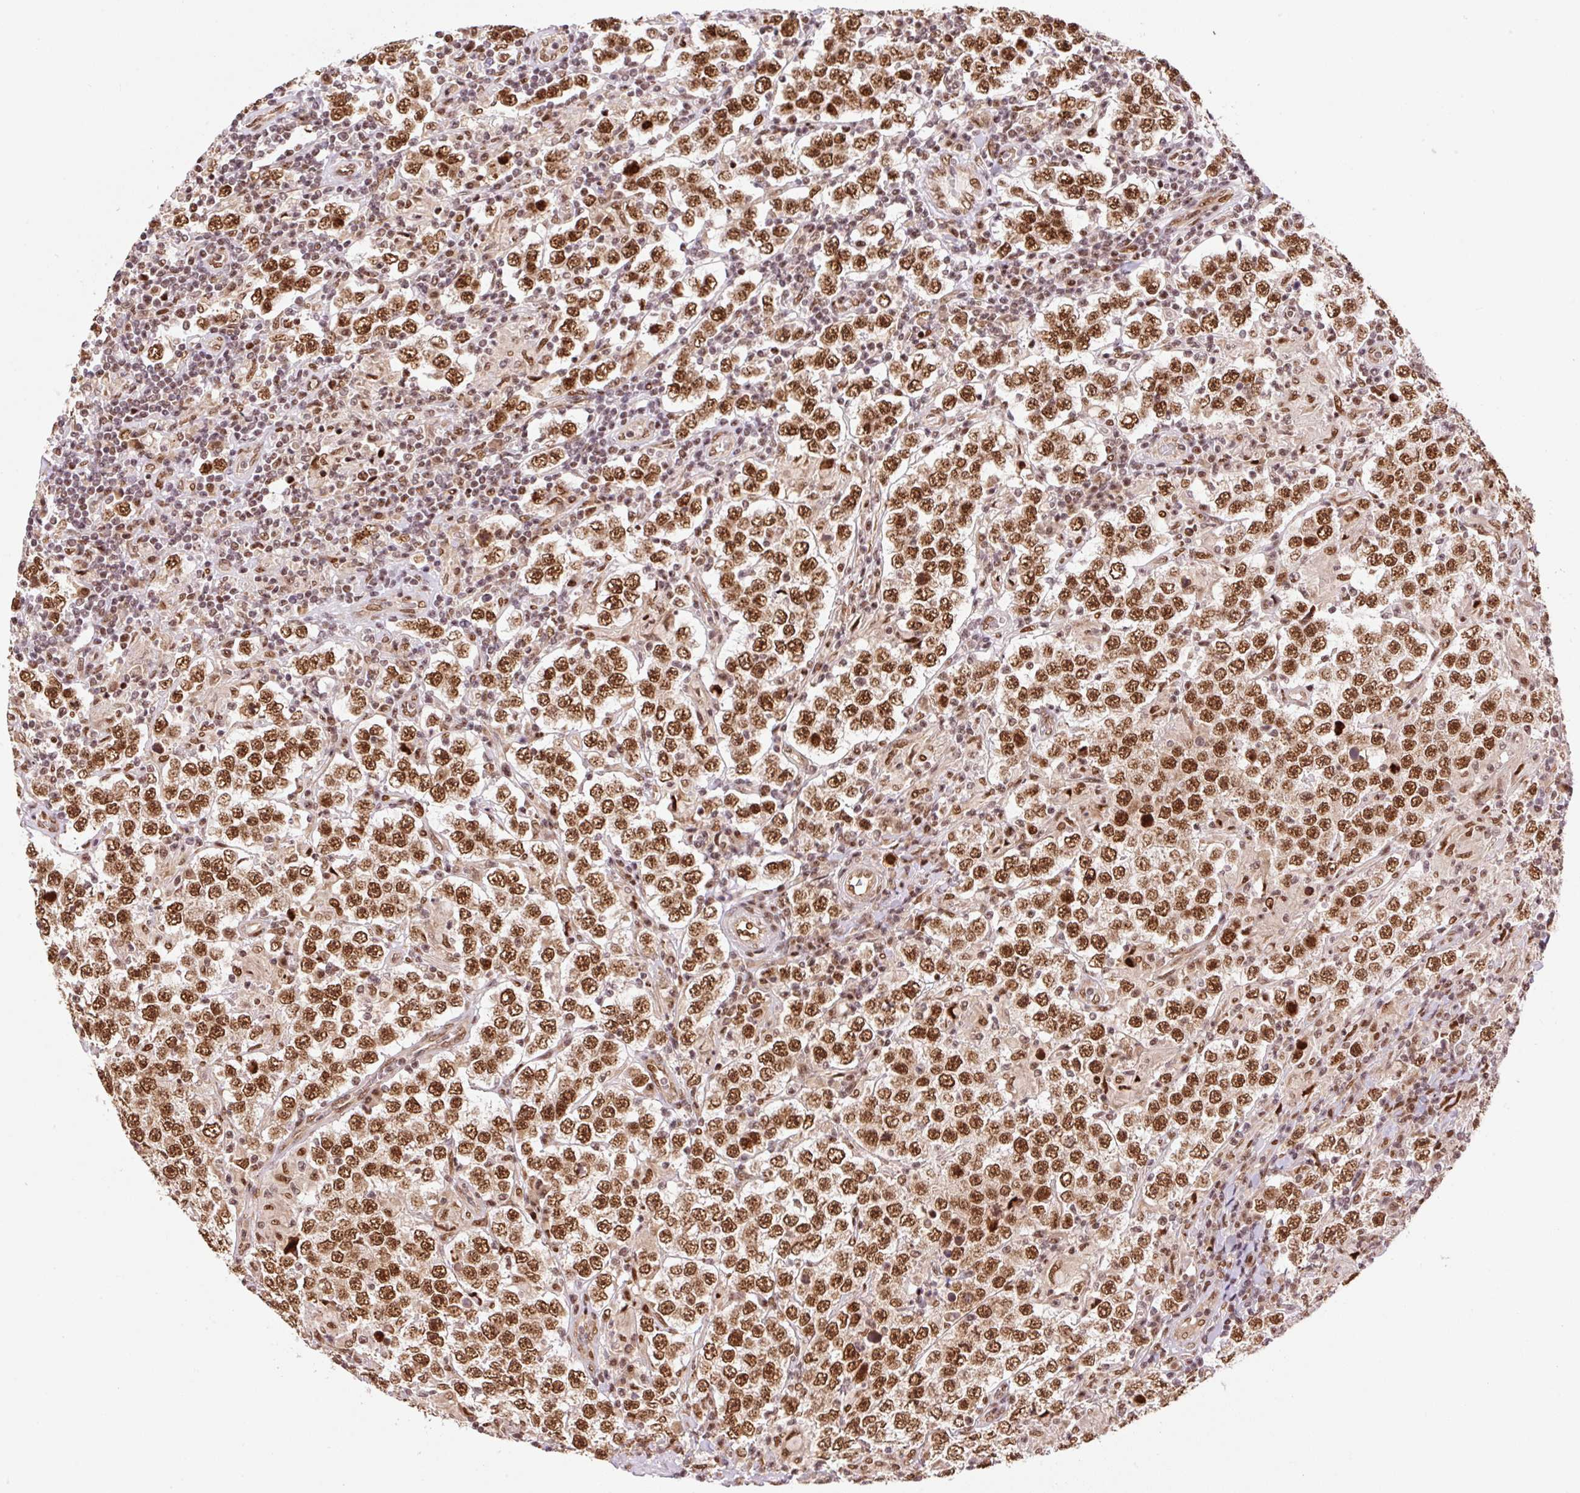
{"staining": {"intensity": "strong", "quantity": ">75%", "location": "nuclear"}, "tissue": "testis cancer", "cell_type": "Tumor cells", "image_type": "cancer", "snomed": [{"axis": "morphology", "description": "Normal tissue, NOS"}, {"axis": "morphology", "description": "Urothelial carcinoma, High grade"}, {"axis": "morphology", "description": "Seminoma, NOS"}, {"axis": "morphology", "description": "Carcinoma, Embryonal, NOS"}, {"axis": "topography", "description": "Urinary bladder"}, {"axis": "topography", "description": "Testis"}], "caption": "Protein expression by immunohistochemistry (IHC) demonstrates strong nuclear staining in about >75% of tumor cells in testis cancer.", "gene": "INTS8", "patient": {"sex": "male", "age": 41}}